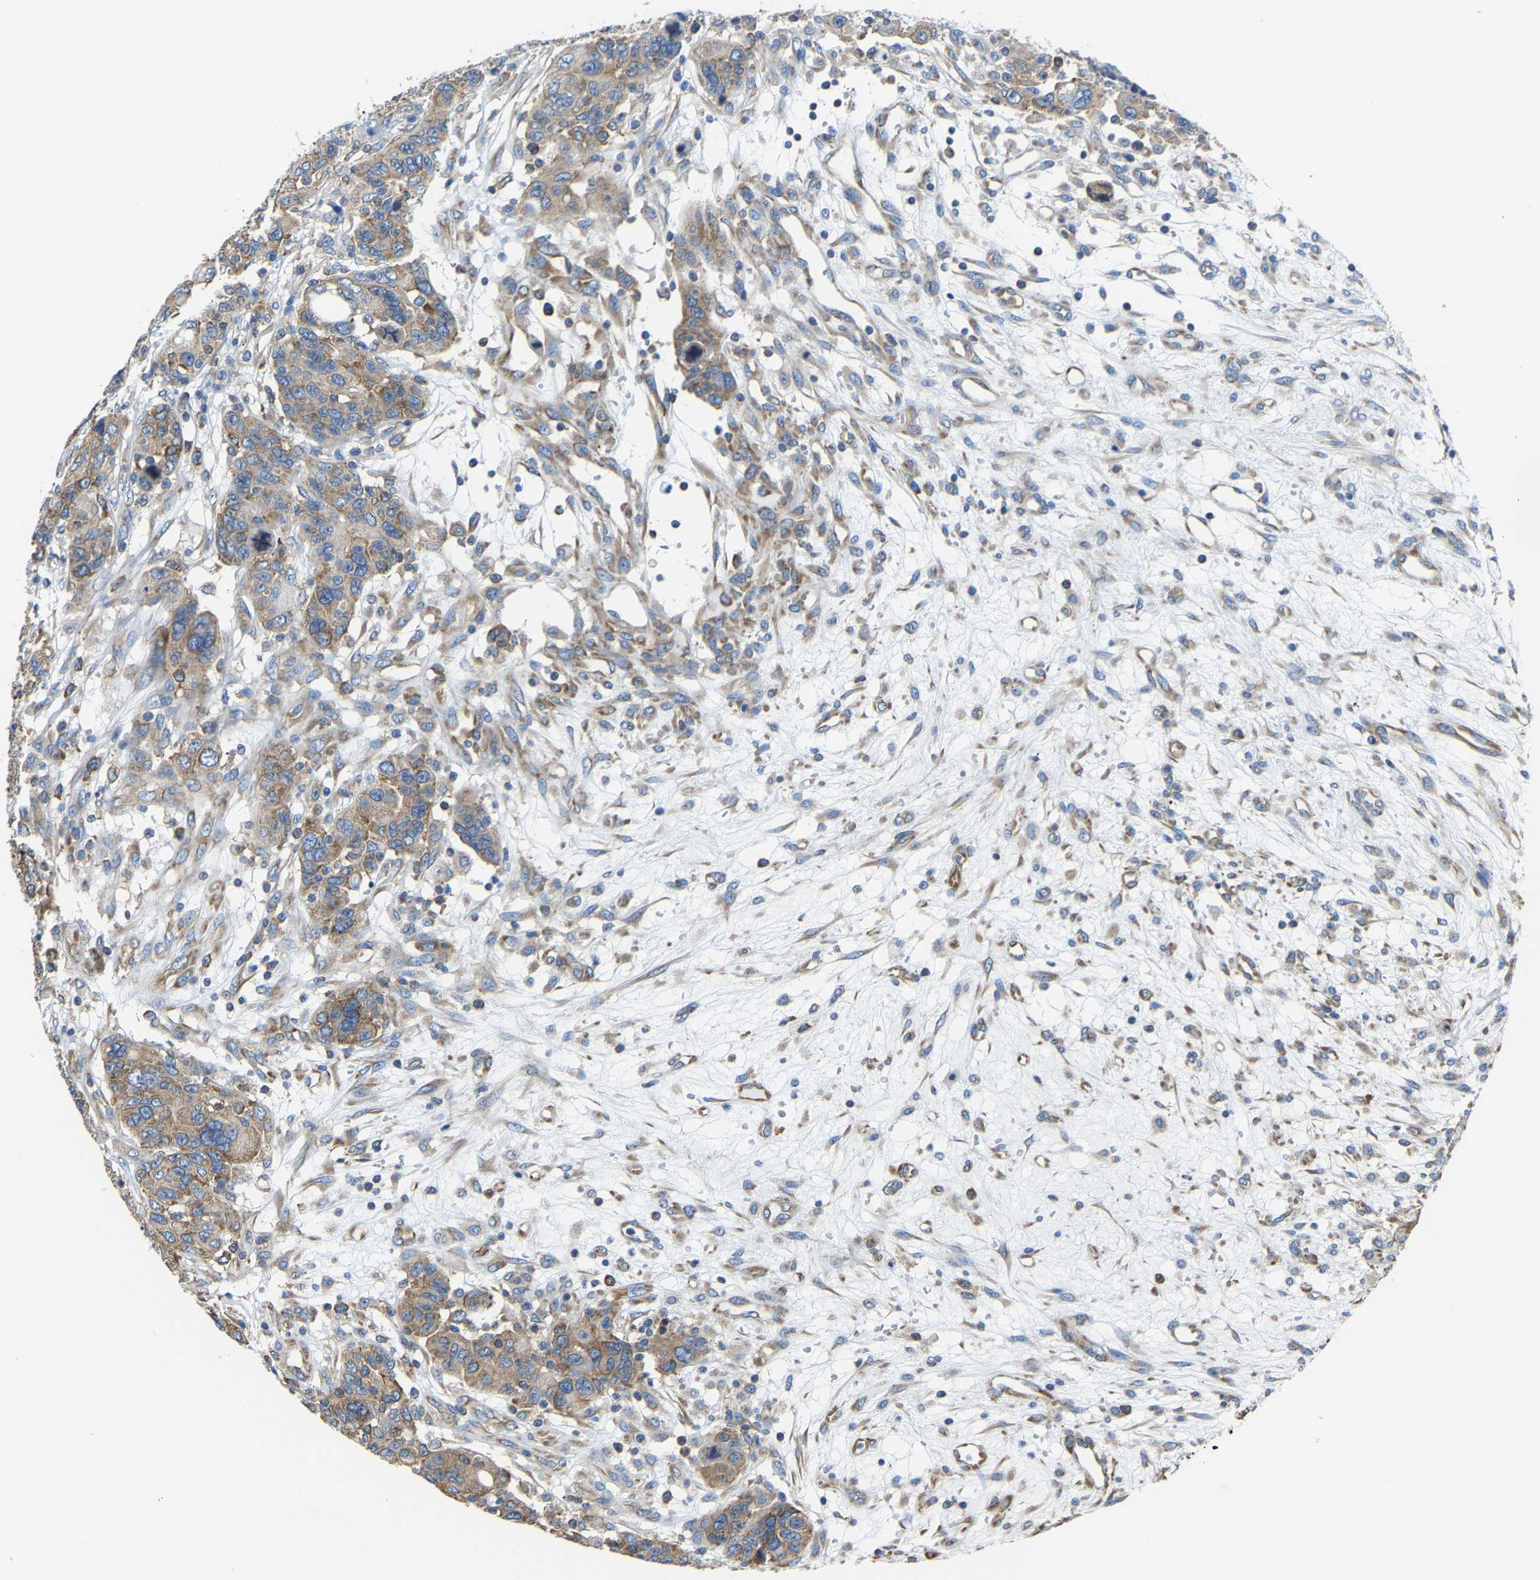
{"staining": {"intensity": "strong", "quantity": ">75%", "location": "cytoplasmic/membranous"}, "tissue": "breast cancer", "cell_type": "Tumor cells", "image_type": "cancer", "snomed": [{"axis": "morphology", "description": "Duct carcinoma"}, {"axis": "topography", "description": "Breast"}], "caption": "The micrograph reveals immunohistochemical staining of breast invasive ductal carcinoma. There is strong cytoplasmic/membranous positivity is present in approximately >75% of tumor cells. (DAB = brown stain, brightfield microscopy at high magnification).", "gene": "G3BP2", "patient": {"sex": "female", "age": 37}}